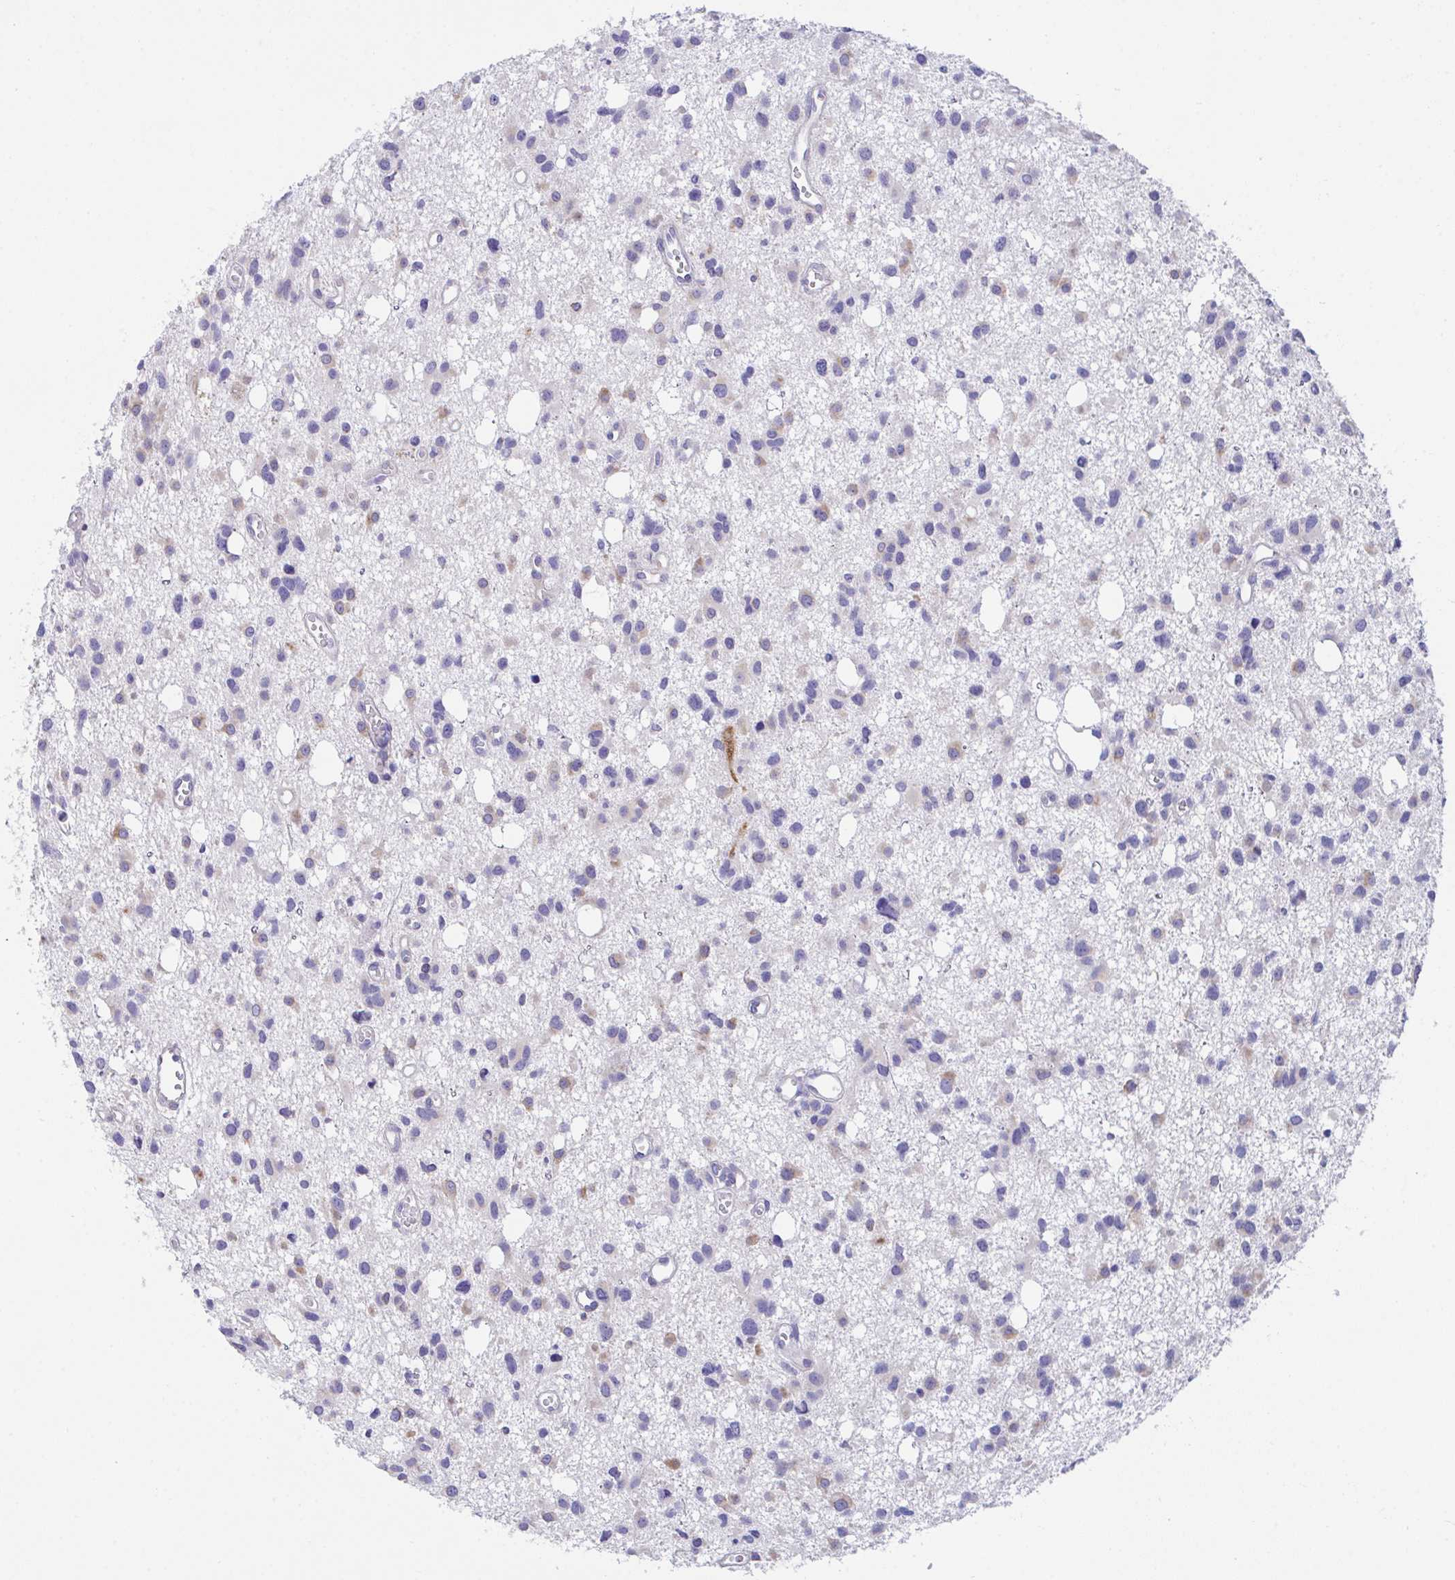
{"staining": {"intensity": "weak", "quantity": "<25%", "location": "cytoplasmic/membranous"}, "tissue": "glioma", "cell_type": "Tumor cells", "image_type": "cancer", "snomed": [{"axis": "morphology", "description": "Glioma, malignant, High grade"}, {"axis": "topography", "description": "Brain"}], "caption": "Micrograph shows no protein expression in tumor cells of malignant glioma (high-grade) tissue.", "gene": "MIA3", "patient": {"sex": "male", "age": 23}}